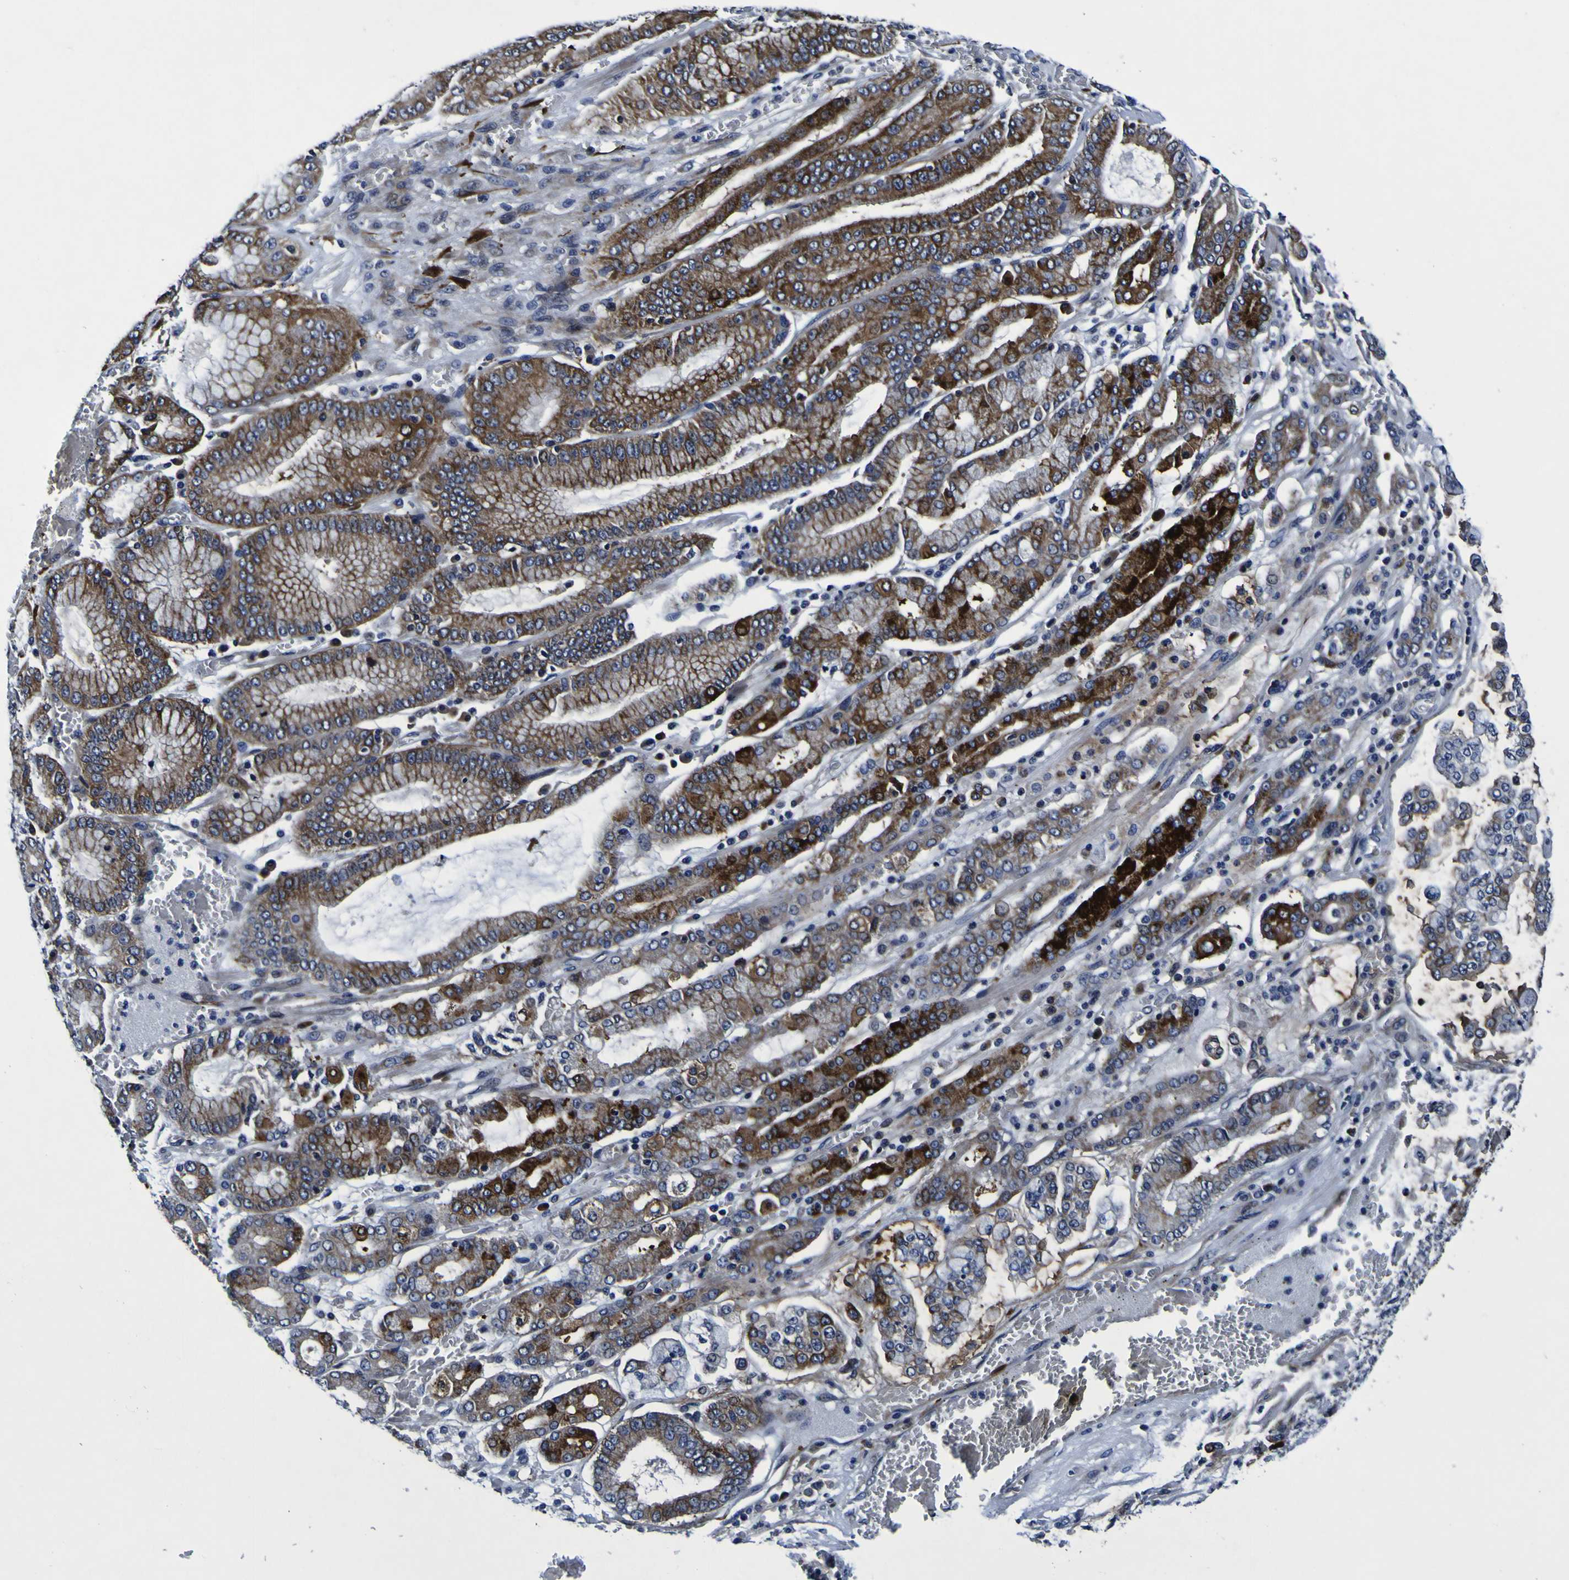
{"staining": {"intensity": "moderate", "quantity": "25%-75%", "location": "cytoplasmic/membranous"}, "tissue": "stomach cancer", "cell_type": "Tumor cells", "image_type": "cancer", "snomed": [{"axis": "morphology", "description": "Normal tissue, NOS"}, {"axis": "morphology", "description": "Adenocarcinoma, NOS"}, {"axis": "topography", "description": "Stomach, upper"}, {"axis": "topography", "description": "Stomach"}], "caption": "Stomach cancer was stained to show a protein in brown. There is medium levels of moderate cytoplasmic/membranous expression in about 25%-75% of tumor cells.", "gene": "SORCS1", "patient": {"sex": "male", "age": 76}}